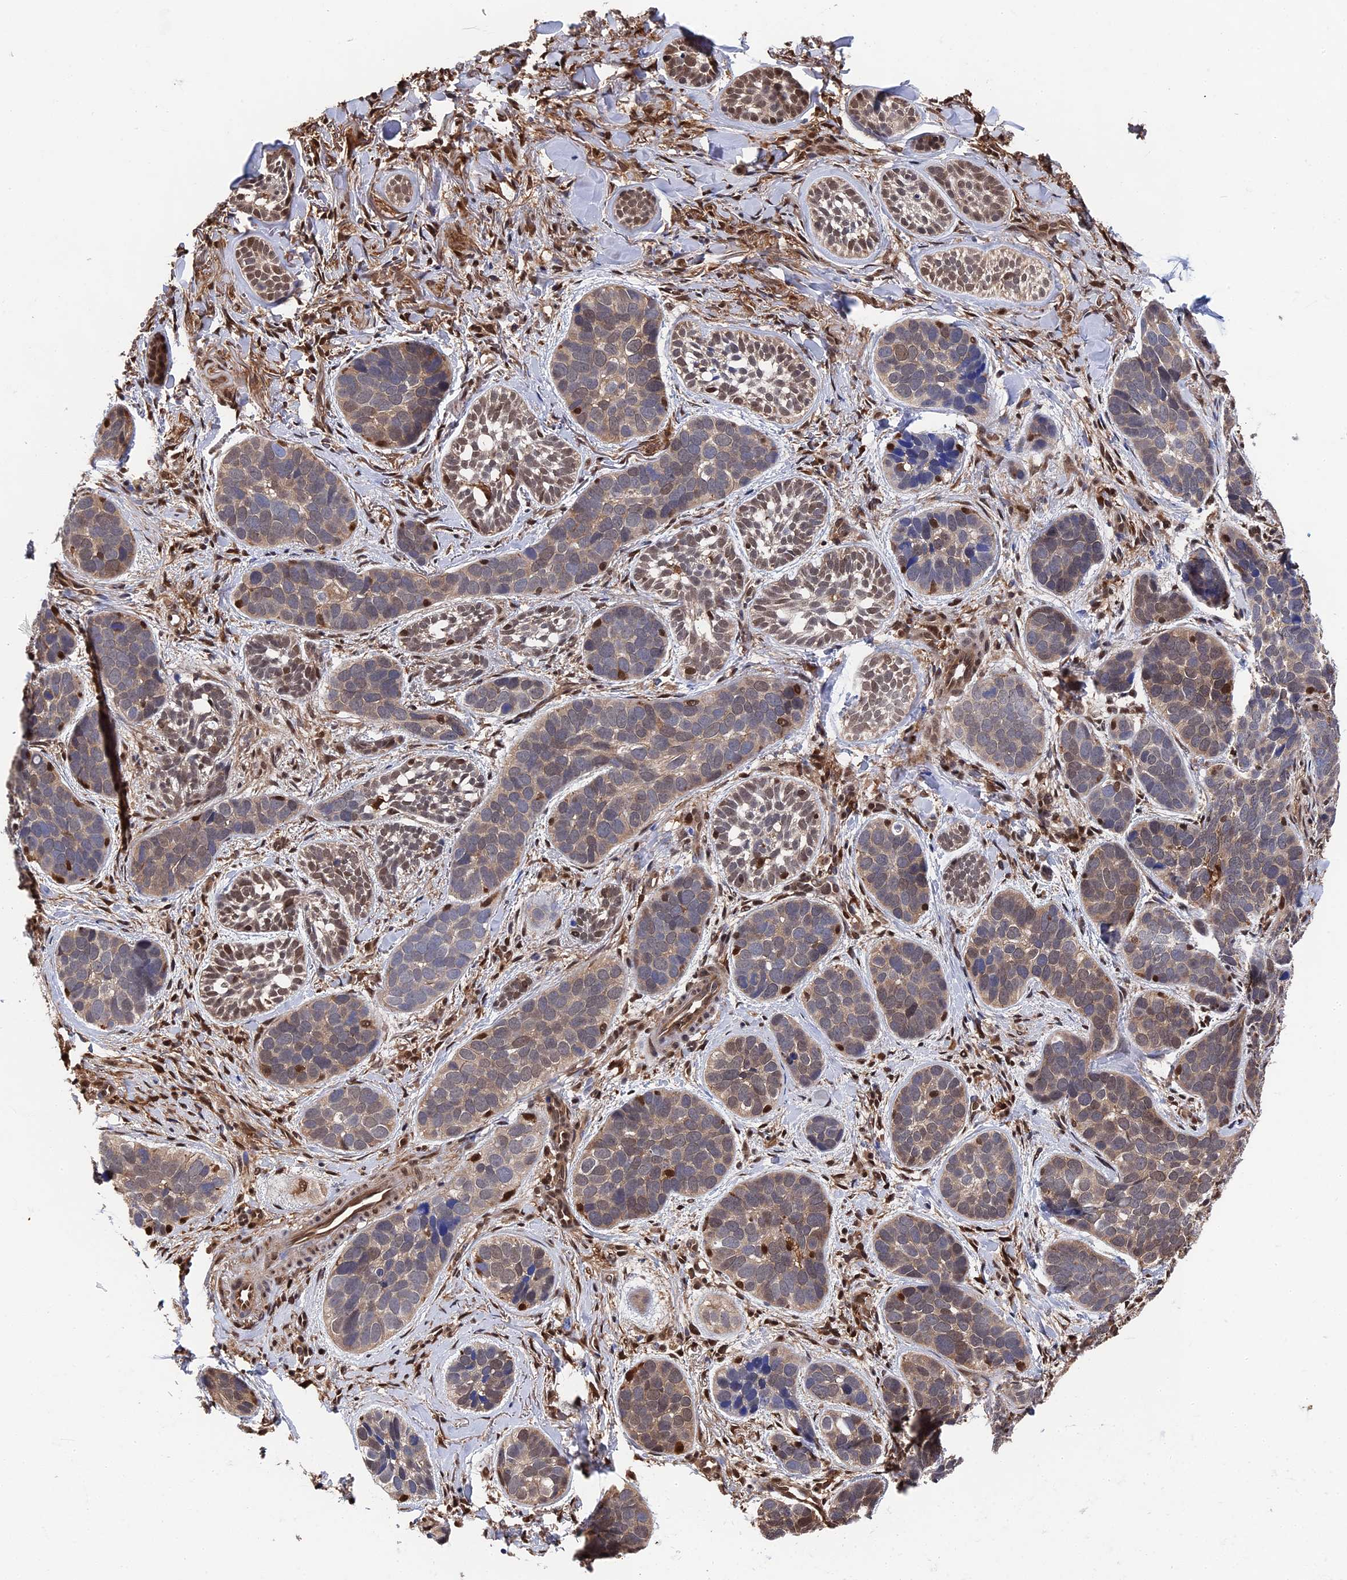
{"staining": {"intensity": "weak", "quantity": "25%-75%", "location": "cytoplasmic/membranous"}, "tissue": "skin cancer", "cell_type": "Tumor cells", "image_type": "cancer", "snomed": [{"axis": "morphology", "description": "Basal cell carcinoma"}, {"axis": "topography", "description": "Skin"}], "caption": "Skin basal cell carcinoma stained for a protein demonstrates weak cytoplasmic/membranous positivity in tumor cells.", "gene": "RNH1", "patient": {"sex": "male", "age": 71}}